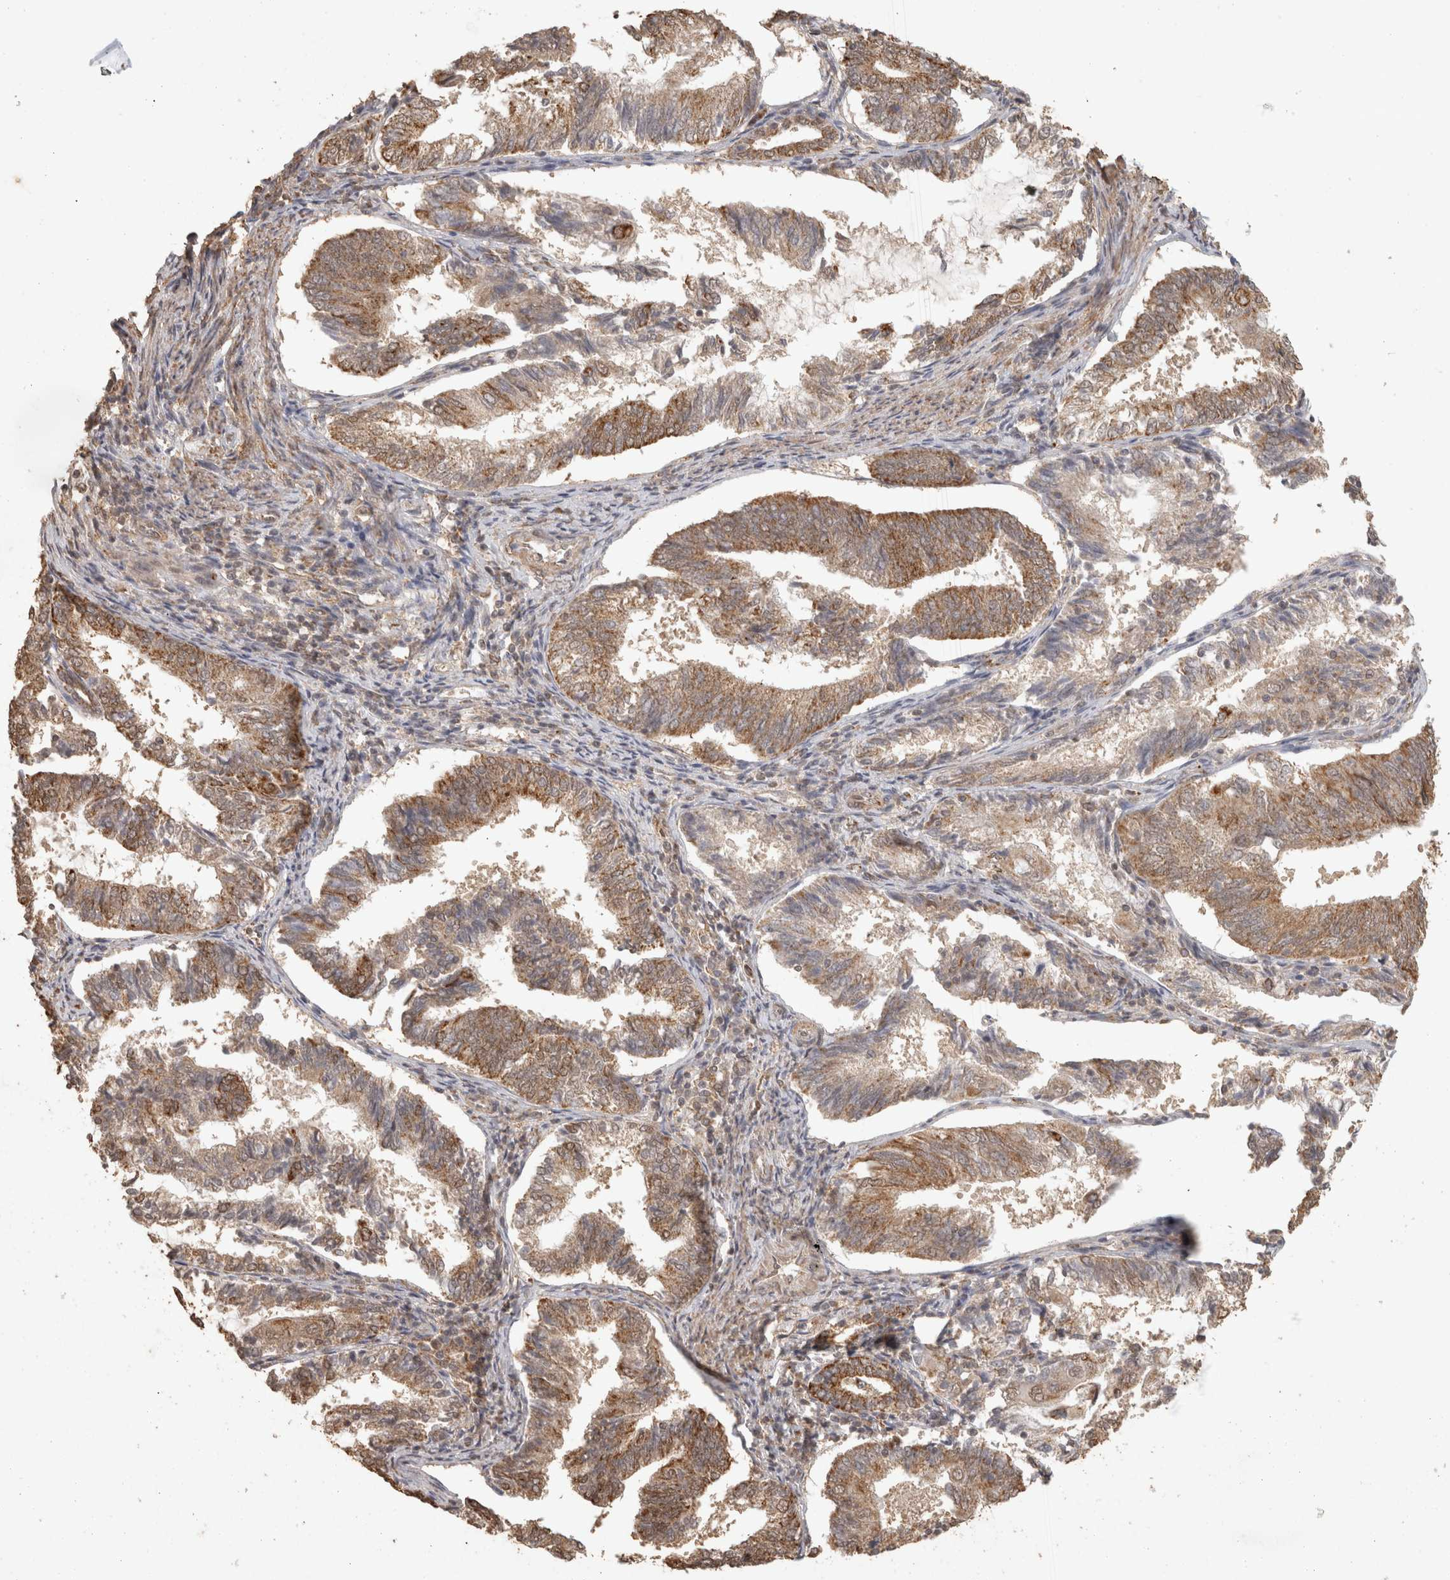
{"staining": {"intensity": "moderate", "quantity": ">75%", "location": "cytoplasmic/membranous"}, "tissue": "endometrial cancer", "cell_type": "Tumor cells", "image_type": "cancer", "snomed": [{"axis": "morphology", "description": "Adenocarcinoma, NOS"}, {"axis": "topography", "description": "Endometrium"}], "caption": "IHC staining of endometrial cancer (adenocarcinoma), which demonstrates medium levels of moderate cytoplasmic/membranous expression in about >75% of tumor cells indicating moderate cytoplasmic/membranous protein staining. The staining was performed using DAB (3,3'-diaminobenzidine) (brown) for protein detection and nuclei were counterstained in hematoxylin (blue).", "gene": "BNIP3L", "patient": {"sex": "female", "age": 81}}